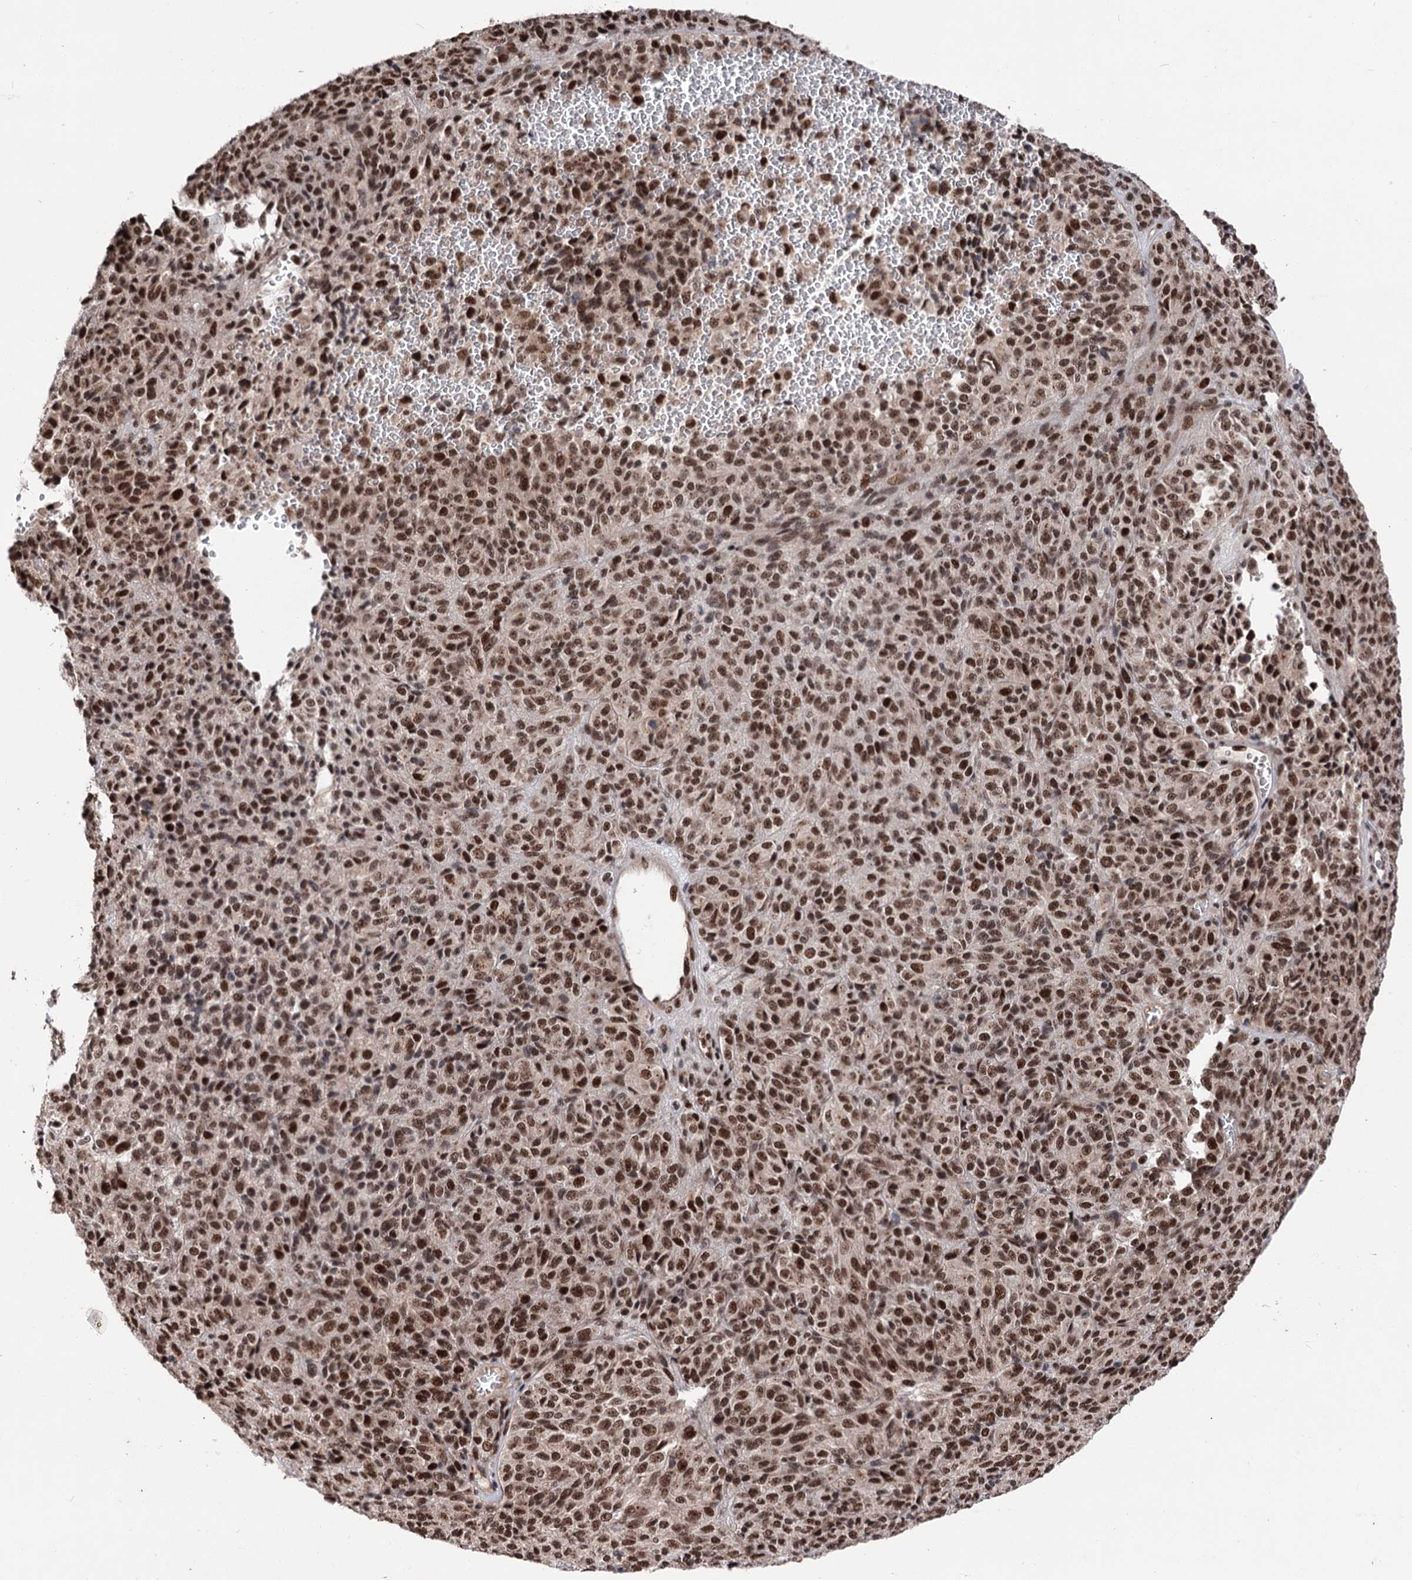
{"staining": {"intensity": "strong", "quantity": ">75%", "location": "nuclear"}, "tissue": "melanoma", "cell_type": "Tumor cells", "image_type": "cancer", "snomed": [{"axis": "morphology", "description": "Malignant melanoma, Metastatic site"}, {"axis": "topography", "description": "Brain"}], "caption": "Protein staining by immunohistochemistry exhibits strong nuclear positivity in approximately >75% of tumor cells in malignant melanoma (metastatic site).", "gene": "MAML1", "patient": {"sex": "female", "age": 56}}